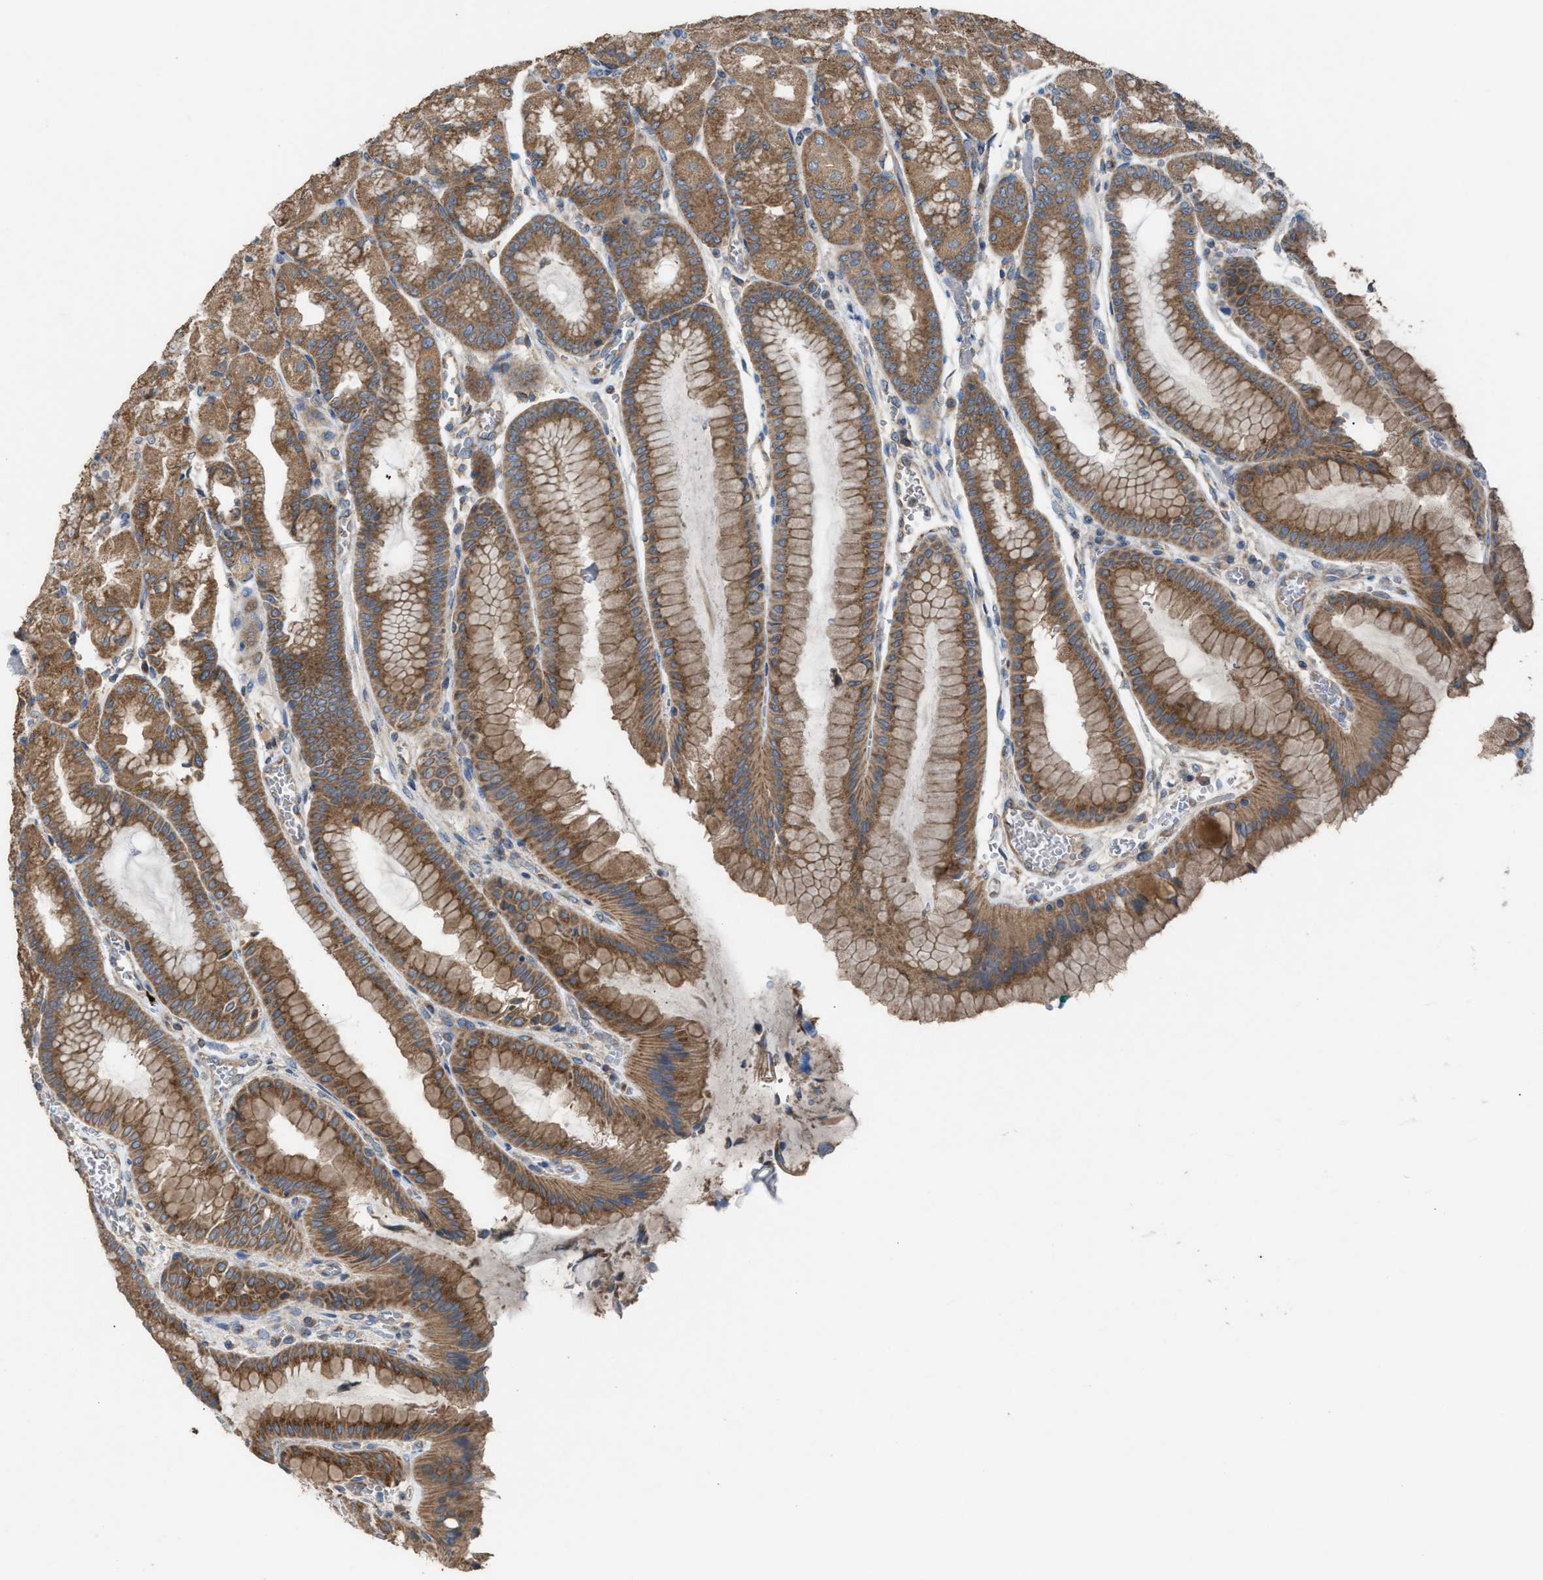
{"staining": {"intensity": "moderate", "quantity": ">75%", "location": "cytoplasmic/membranous"}, "tissue": "stomach", "cell_type": "Glandular cells", "image_type": "normal", "snomed": [{"axis": "morphology", "description": "Normal tissue, NOS"}, {"axis": "morphology", "description": "Carcinoid, malignant, NOS"}, {"axis": "topography", "description": "Stomach, upper"}], "caption": "High-power microscopy captured an immunohistochemistry image of normal stomach, revealing moderate cytoplasmic/membranous staining in about >75% of glandular cells. Immunohistochemistry stains the protein of interest in brown and the nuclei are stained blue.", "gene": "TPK1", "patient": {"sex": "male", "age": 39}}